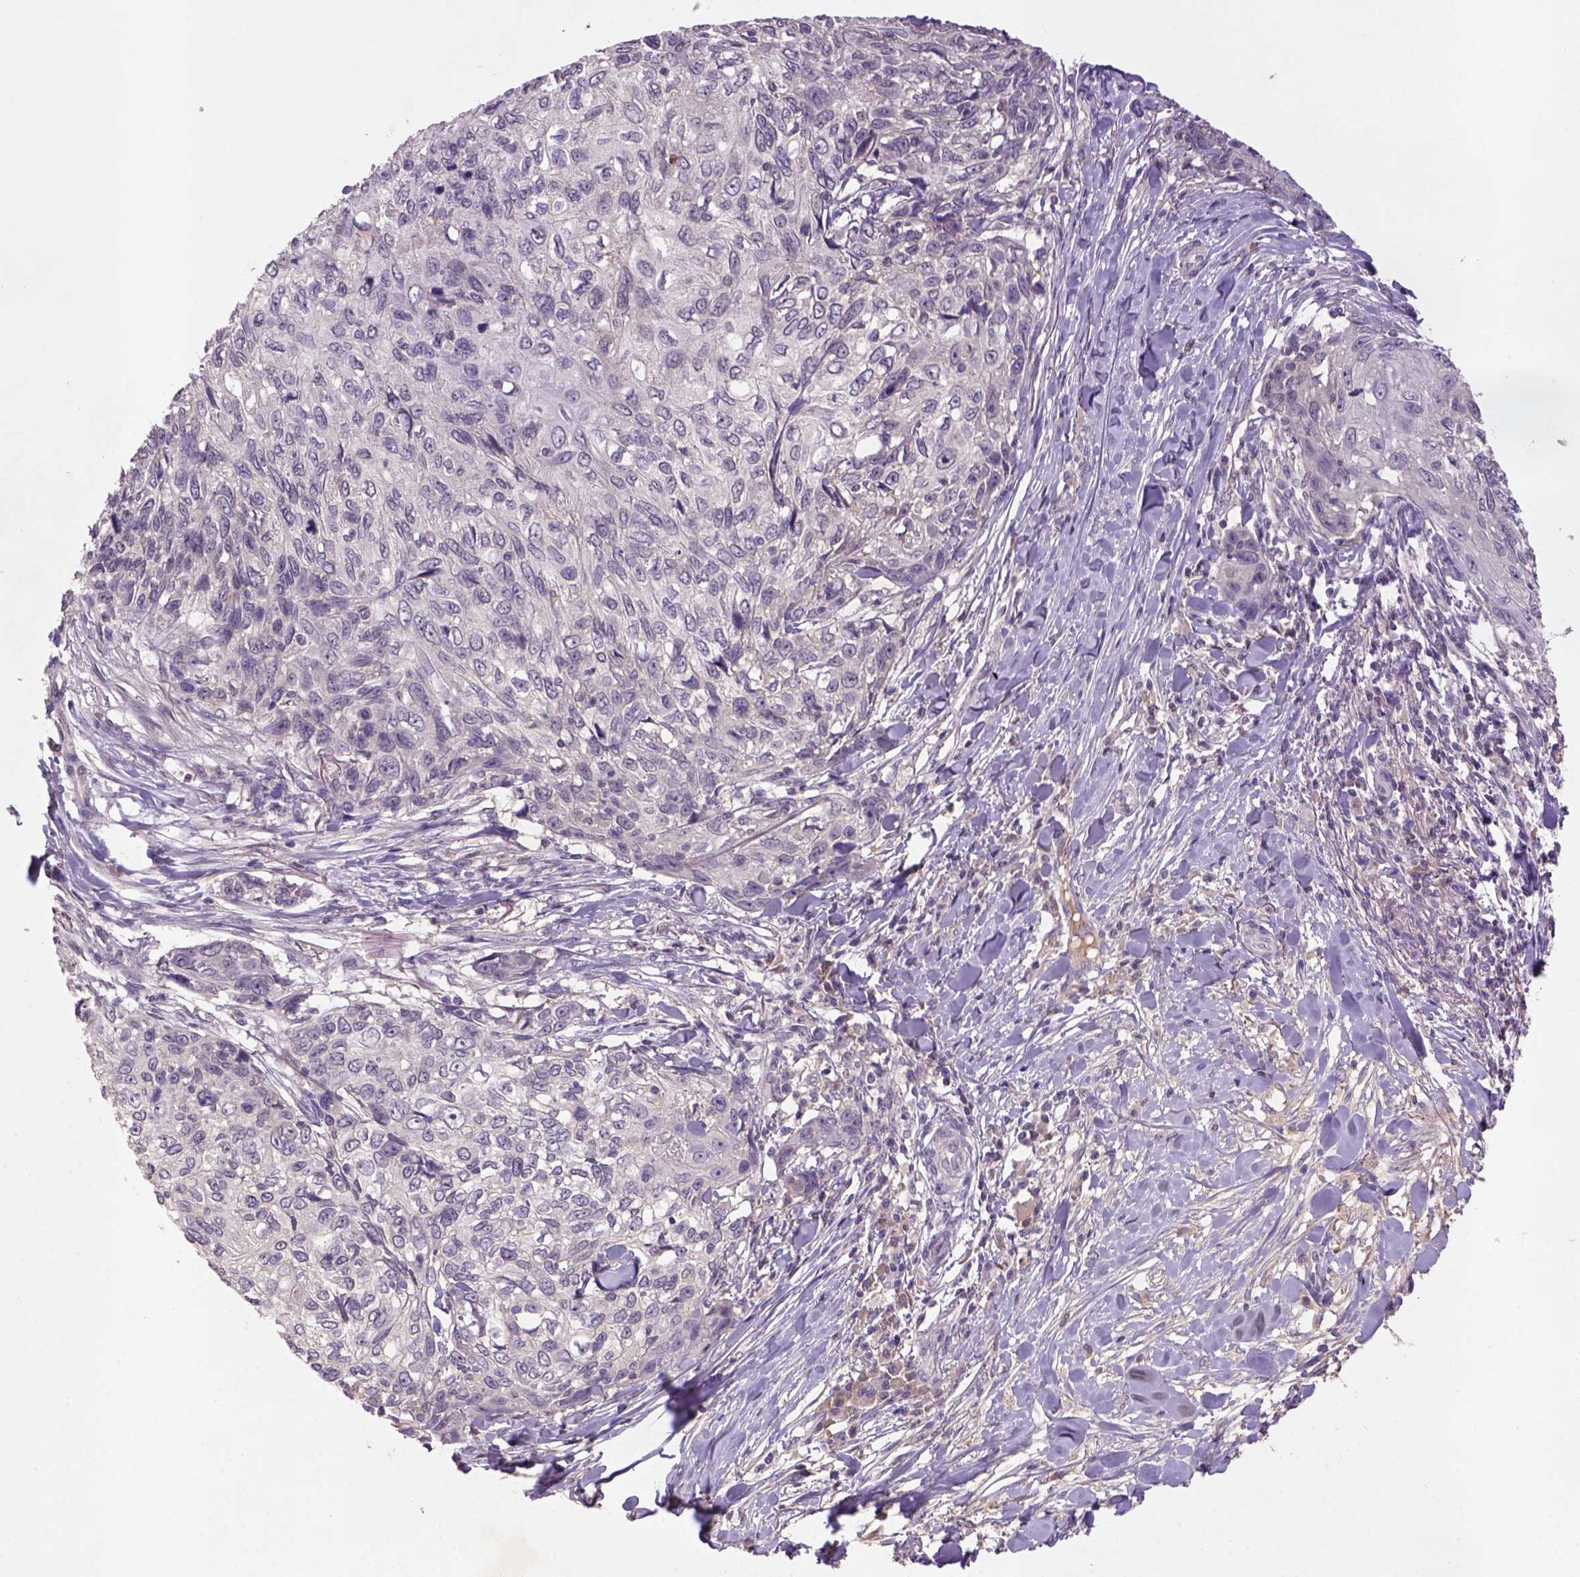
{"staining": {"intensity": "negative", "quantity": "none", "location": "none"}, "tissue": "skin cancer", "cell_type": "Tumor cells", "image_type": "cancer", "snomed": [{"axis": "morphology", "description": "Squamous cell carcinoma, NOS"}, {"axis": "topography", "description": "Skin"}], "caption": "IHC histopathology image of human skin cancer (squamous cell carcinoma) stained for a protein (brown), which shows no positivity in tumor cells.", "gene": "NLGN2", "patient": {"sex": "male", "age": 92}}